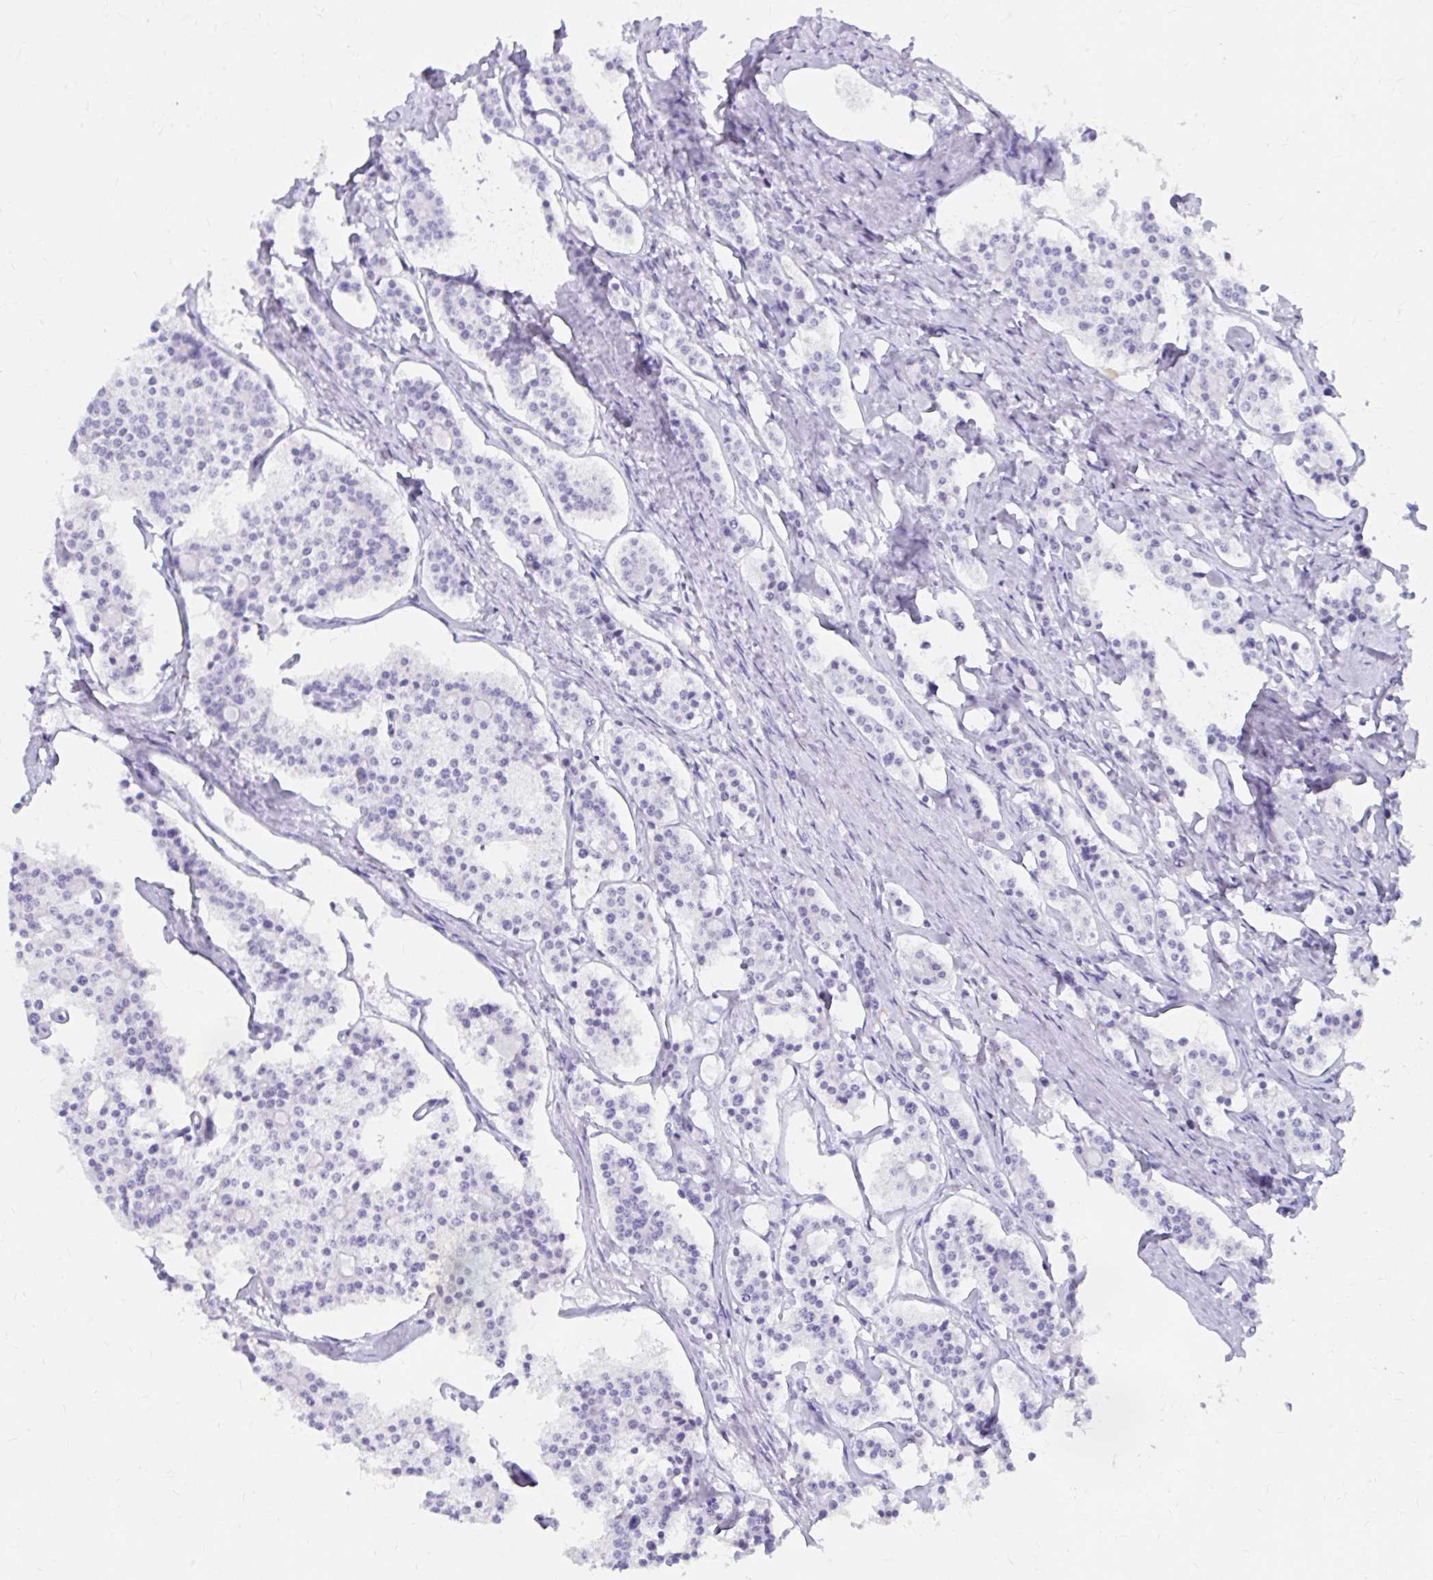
{"staining": {"intensity": "negative", "quantity": "none", "location": "none"}, "tissue": "carcinoid", "cell_type": "Tumor cells", "image_type": "cancer", "snomed": [{"axis": "morphology", "description": "Carcinoid, malignant, NOS"}, {"axis": "topography", "description": "Small intestine"}], "caption": "A high-resolution photomicrograph shows immunohistochemistry staining of carcinoid, which shows no significant staining in tumor cells.", "gene": "DPEP3", "patient": {"sex": "male", "age": 63}}